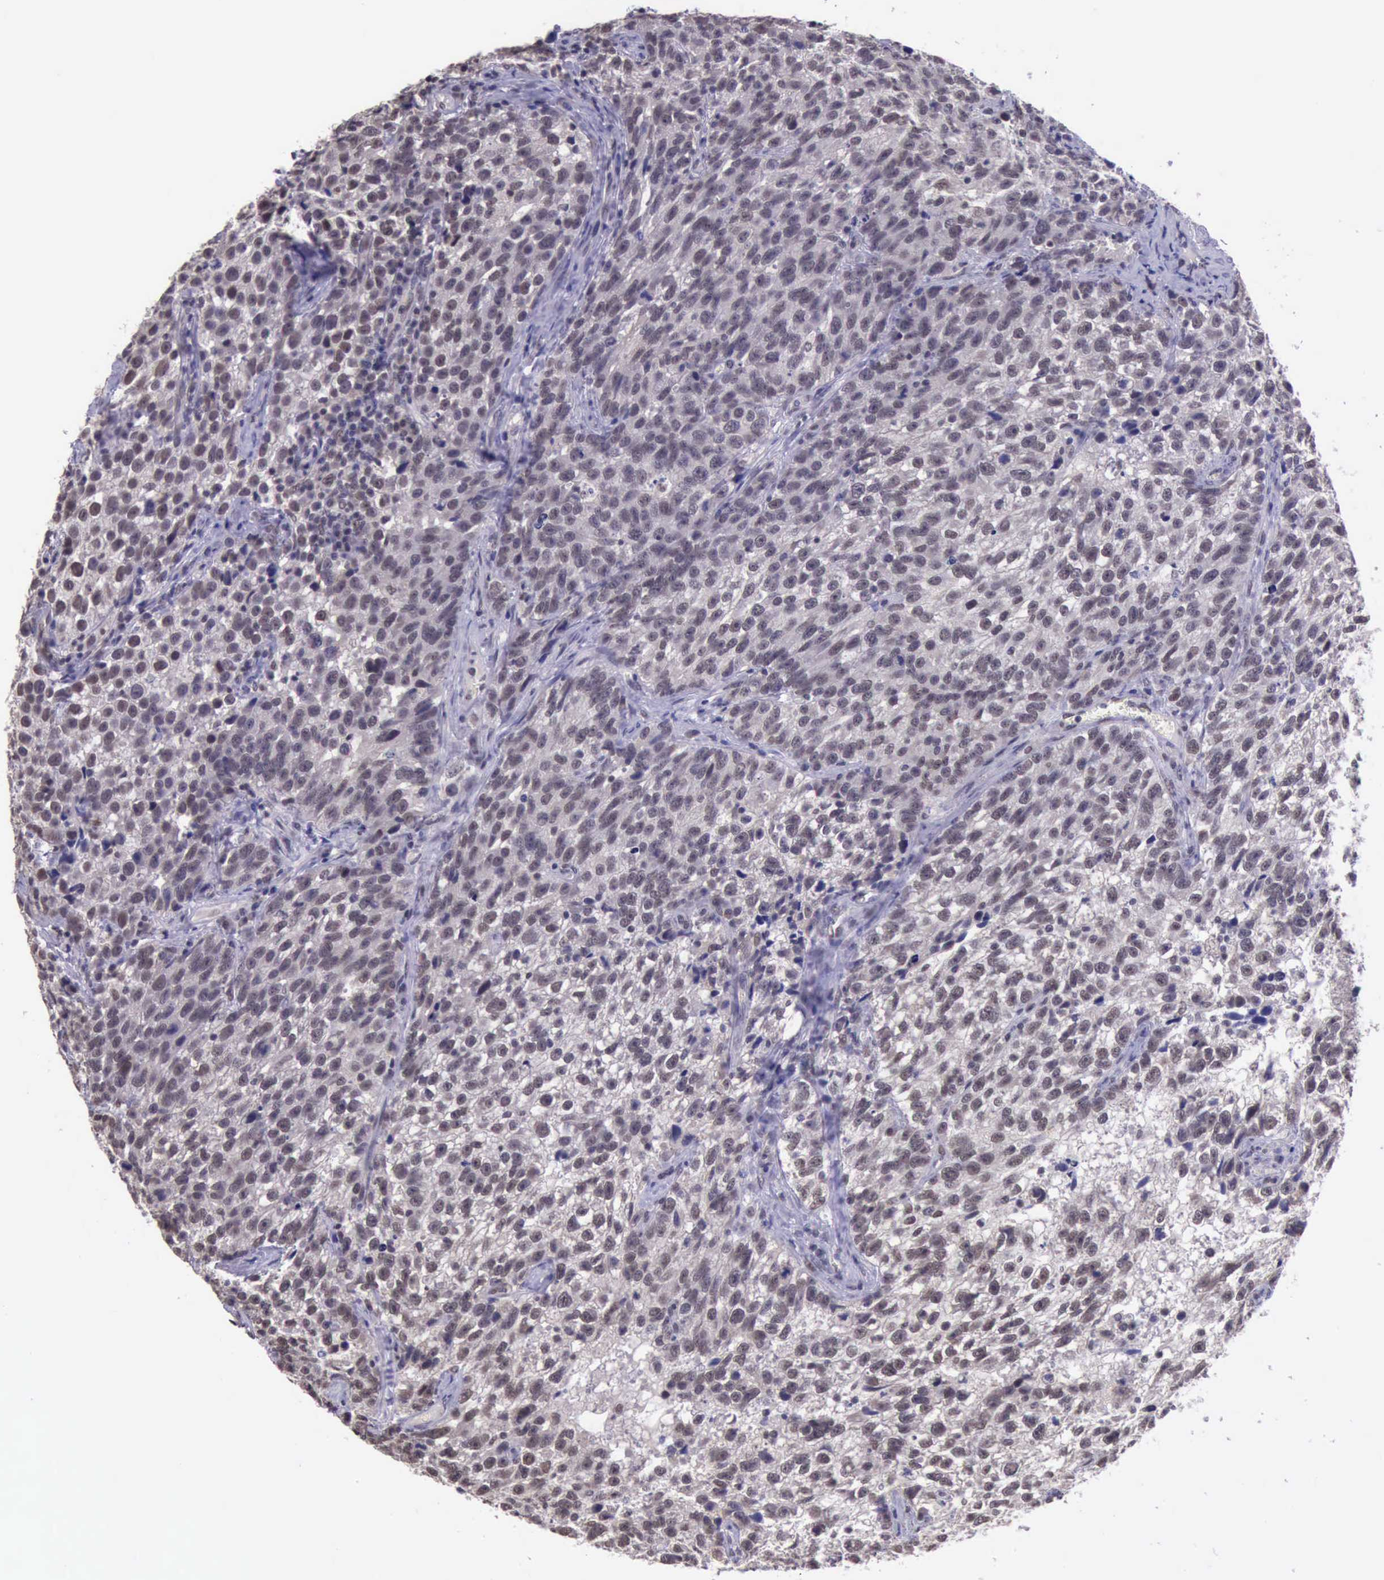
{"staining": {"intensity": "moderate", "quantity": ">75%", "location": "nuclear"}, "tissue": "testis cancer", "cell_type": "Tumor cells", "image_type": "cancer", "snomed": [{"axis": "morphology", "description": "Seminoma, NOS"}, {"axis": "topography", "description": "Testis"}], "caption": "Immunohistochemical staining of testis seminoma demonstrates moderate nuclear protein staining in about >75% of tumor cells.", "gene": "PRPF39", "patient": {"sex": "male", "age": 38}}